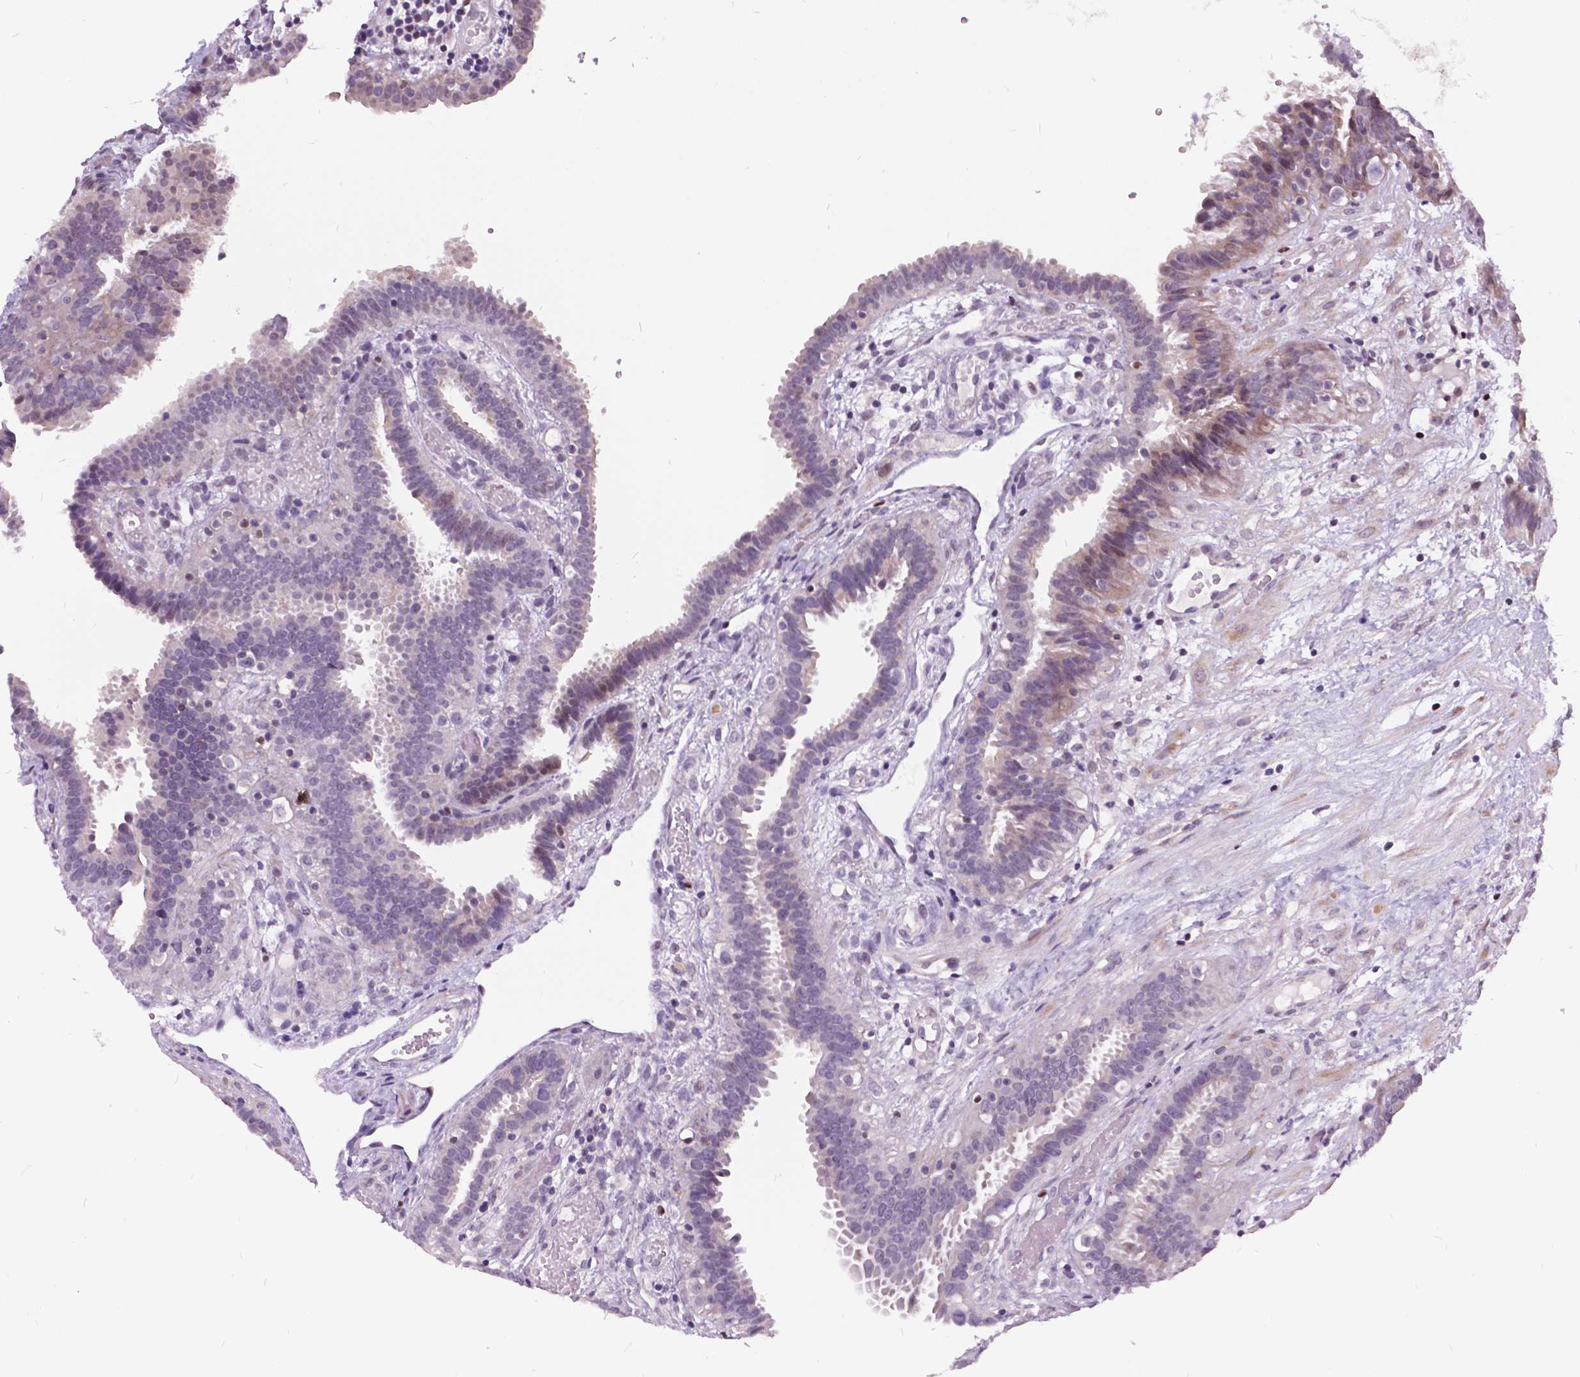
{"staining": {"intensity": "weak", "quantity": "<25%", "location": "nuclear"}, "tissue": "fallopian tube", "cell_type": "Glandular cells", "image_type": "normal", "snomed": [{"axis": "morphology", "description": "Normal tissue, NOS"}, {"axis": "topography", "description": "Fallopian tube"}], "caption": "Human fallopian tube stained for a protein using IHC demonstrates no positivity in glandular cells.", "gene": "DPF3", "patient": {"sex": "female", "age": 37}}